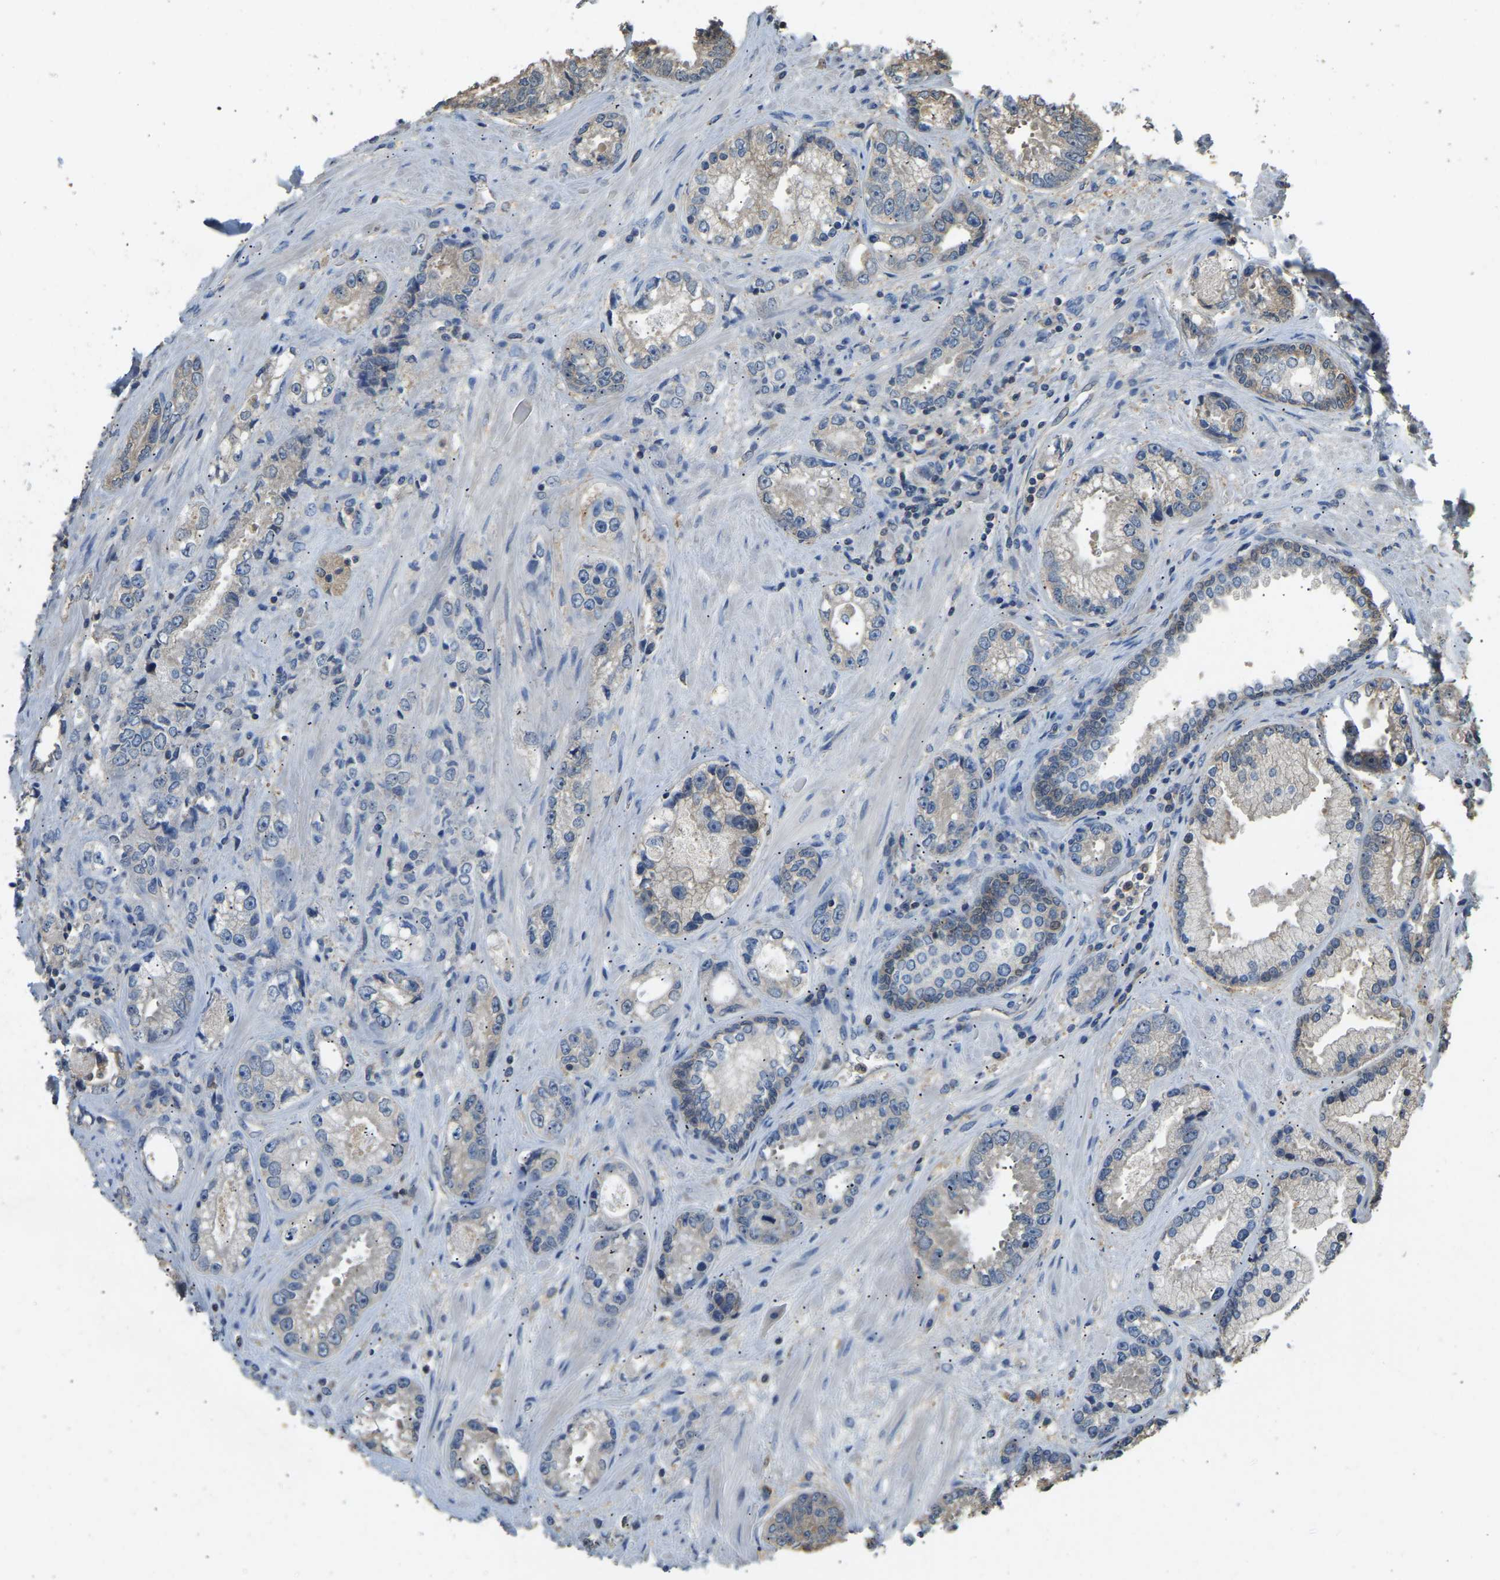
{"staining": {"intensity": "weak", "quantity": "<25%", "location": "cytoplasmic/membranous"}, "tissue": "prostate cancer", "cell_type": "Tumor cells", "image_type": "cancer", "snomed": [{"axis": "morphology", "description": "Adenocarcinoma, High grade"}, {"axis": "topography", "description": "Prostate"}], "caption": "DAB (3,3'-diaminobenzidine) immunohistochemical staining of human prostate adenocarcinoma (high-grade) exhibits no significant positivity in tumor cells.", "gene": "TUFM", "patient": {"sex": "male", "age": 61}}